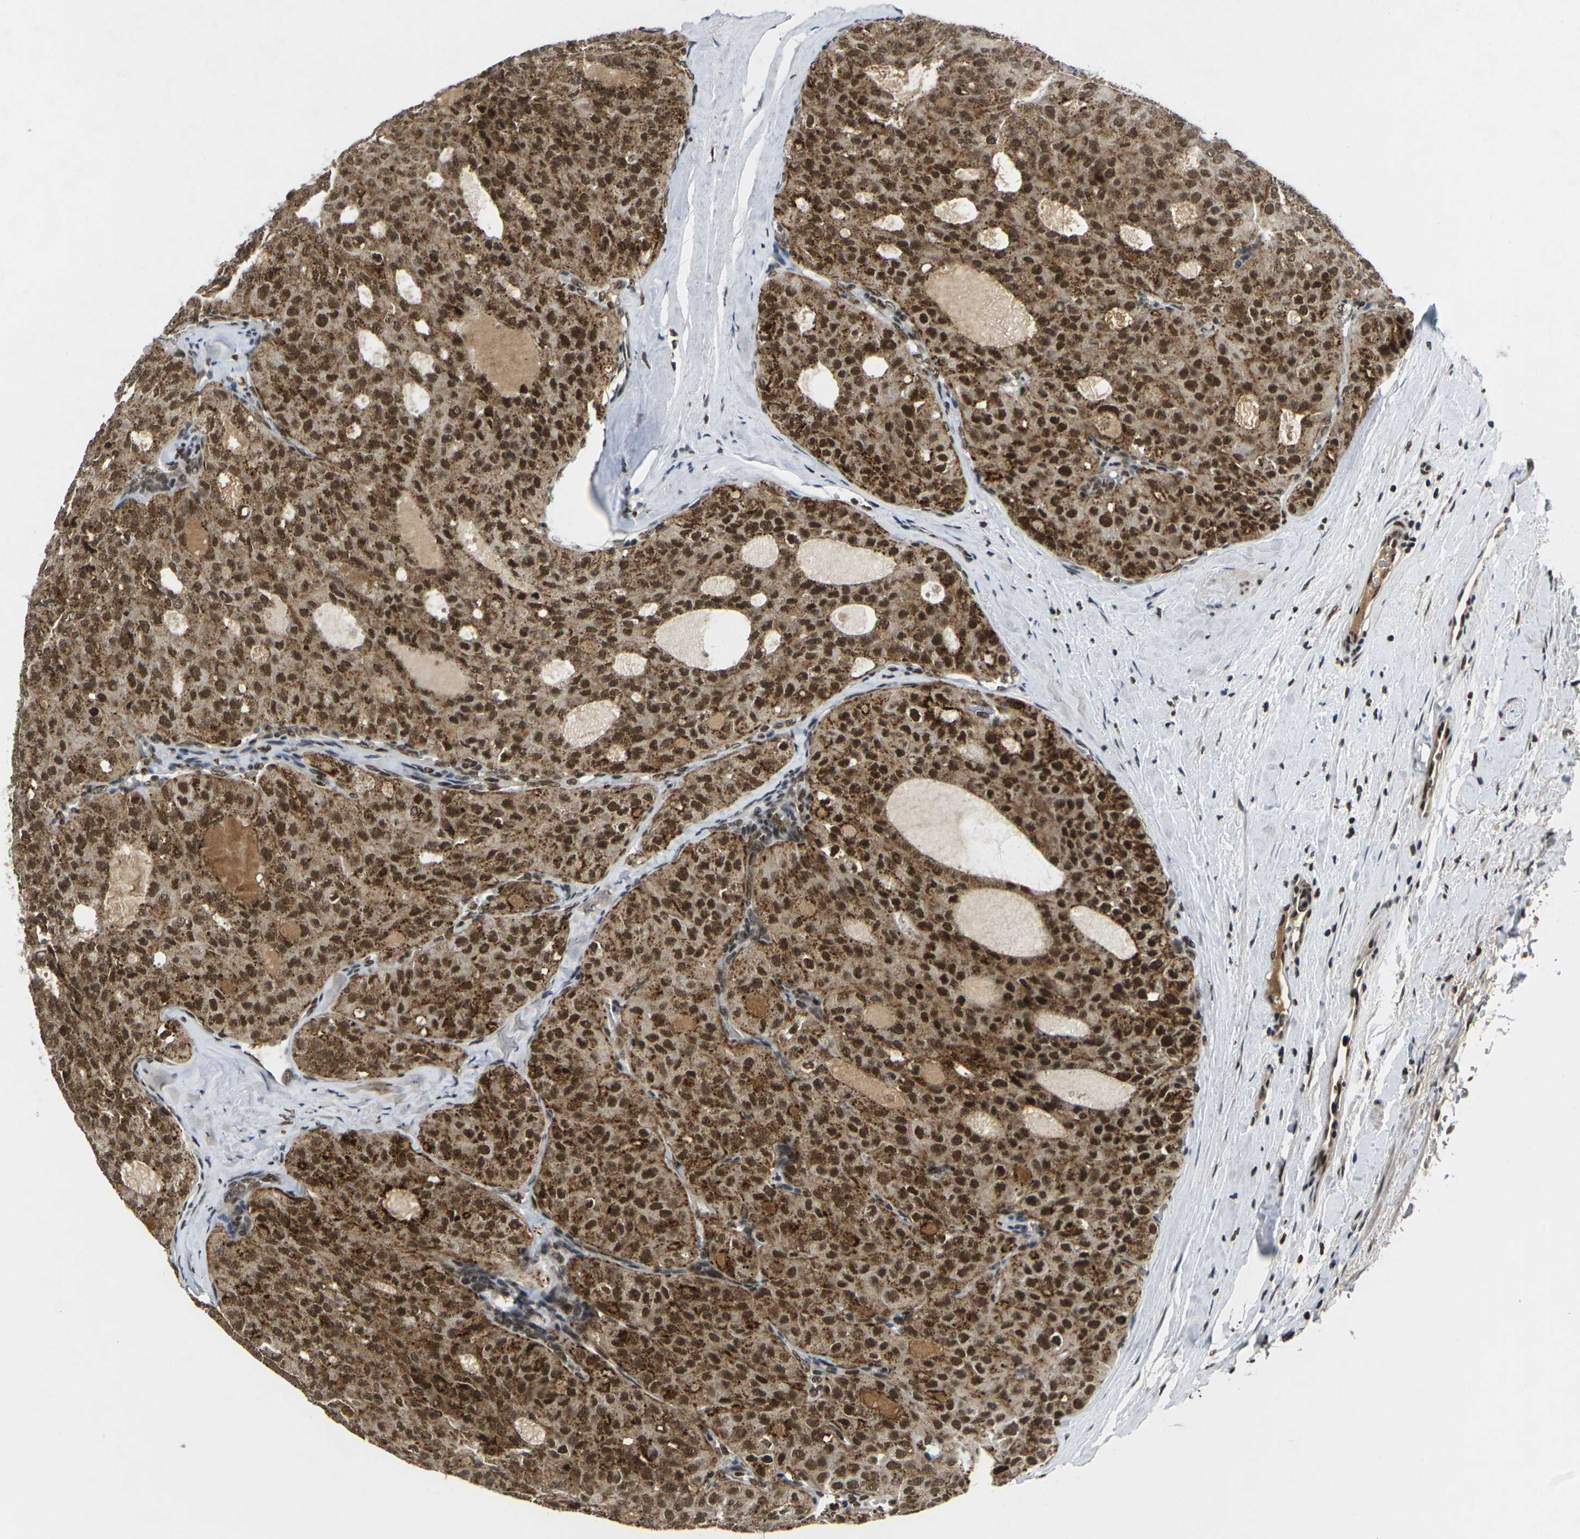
{"staining": {"intensity": "strong", "quantity": ">75%", "location": "cytoplasmic/membranous,nuclear"}, "tissue": "thyroid cancer", "cell_type": "Tumor cells", "image_type": "cancer", "snomed": [{"axis": "morphology", "description": "Follicular adenoma carcinoma, NOS"}, {"axis": "topography", "description": "Thyroid gland"}], "caption": "A micrograph of follicular adenoma carcinoma (thyroid) stained for a protein shows strong cytoplasmic/membranous and nuclear brown staining in tumor cells.", "gene": "NELFA", "patient": {"sex": "male", "age": 75}}